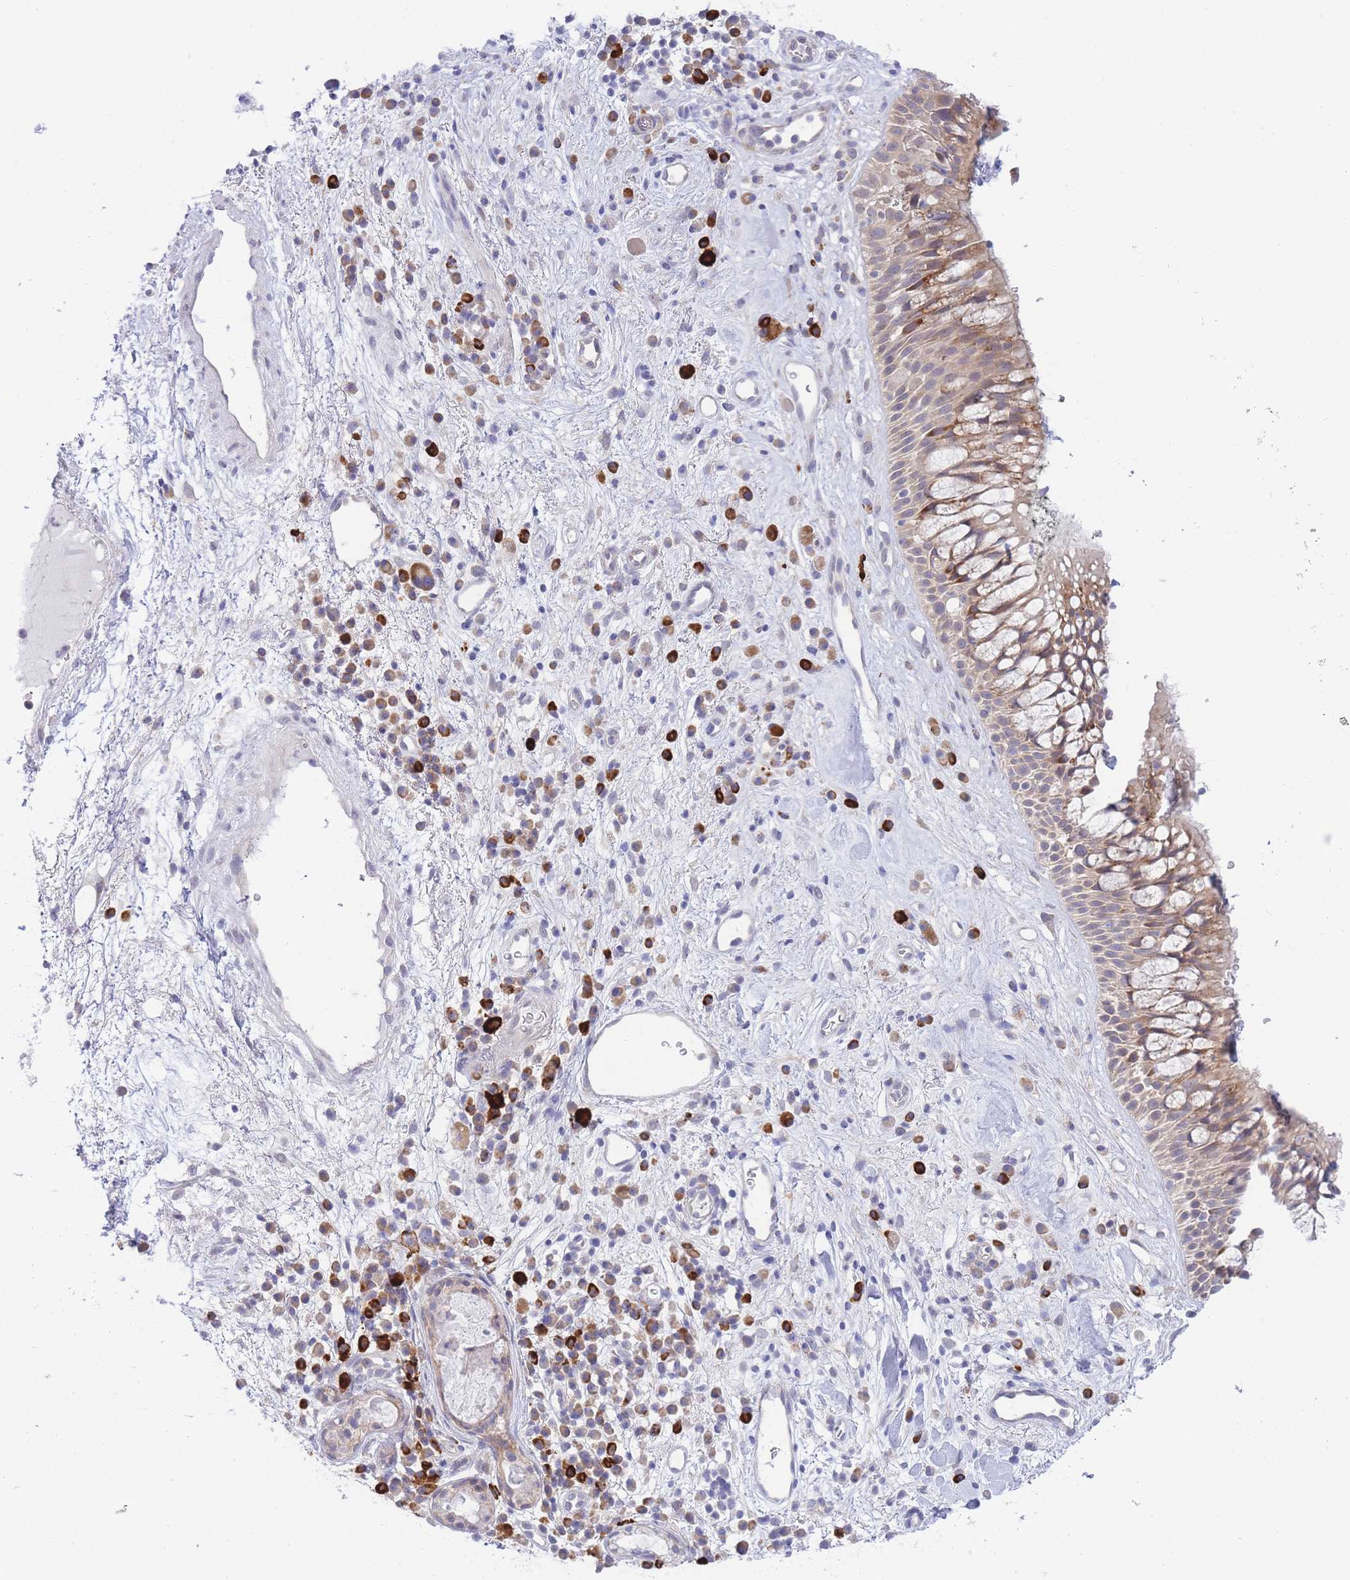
{"staining": {"intensity": "moderate", "quantity": "<25%", "location": "cytoplasmic/membranous"}, "tissue": "nasopharynx", "cell_type": "Respiratory epithelial cells", "image_type": "normal", "snomed": [{"axis": "morphology", "description": "Normal tissue, NOS"}, {"axis": "morphology", "description": "Squamous cell carcinoma, NOS"}, {"axis": "topography", "description": "Nasopharynx"}, {"axis": "topography", "description": "Head-Neck"}], "caption": "Nasopharynx stained with a brown dye reveals moderate cytoplasmic/membranous positive expression in approximately <25% of respiratory epithelial cells.", "gene": "ZNF510", "patient": {"sex": "male", "age": 85}}